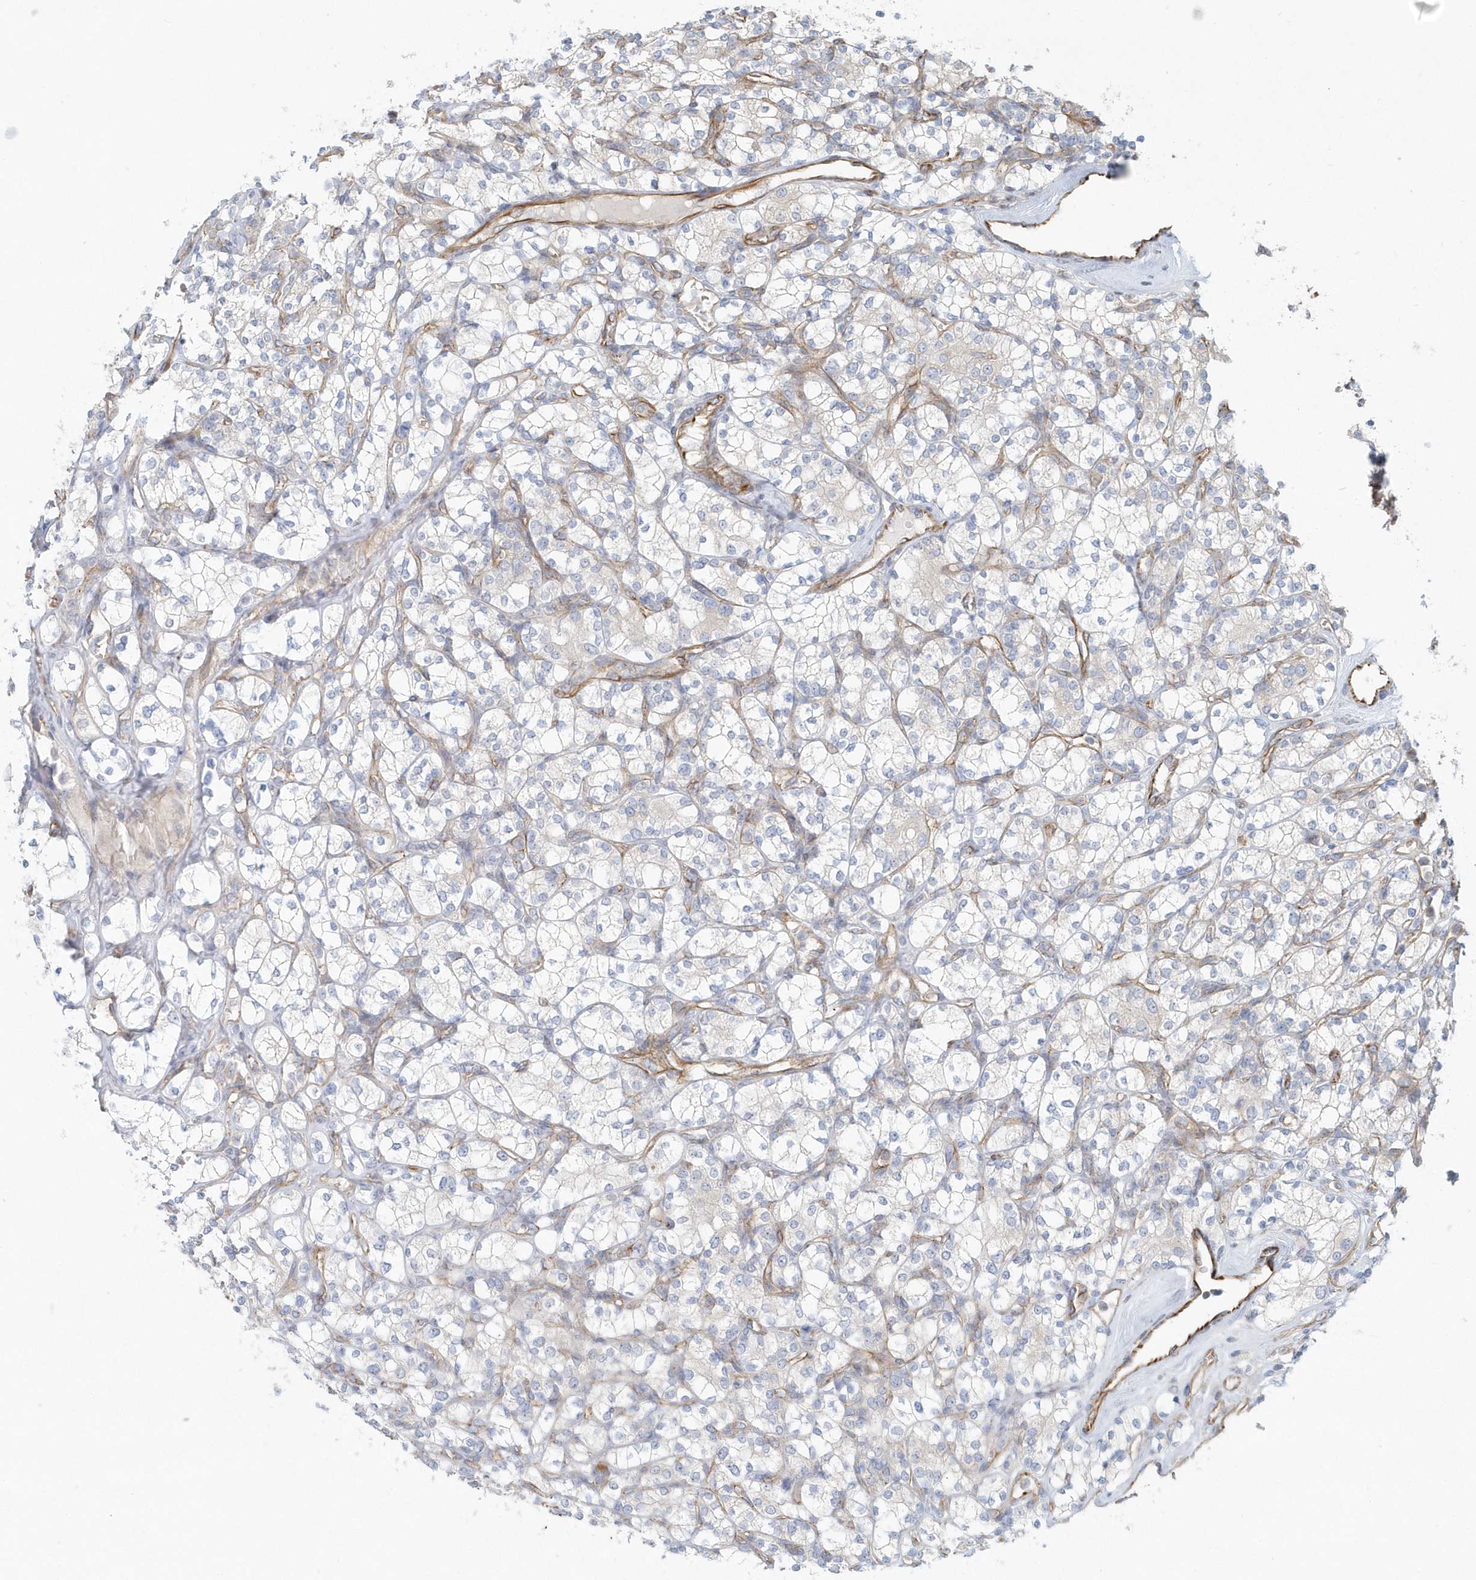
{"staining": {"intensity": "weak", "quantity": "<25%", "location": "cytoplasmic/membranous"}, "tissue": "renal cancer", "cell_type": "Tumor cells", "image_type": "cancer", "snomed": [{"axis": "morphology", "description": "Adenocarcinoma, NOS"}, {"axis": "topography", "description": "Kidney"}], "caption": "Tumor cells are negative for protein expression in human adenocarcinoma (renal). The staining is performed using DAB (3,3'-diaminobenzidine) brown chromogen with nuclei counter-stained in using hematoxylin.", "gene": "GPR152", "patient": {"sex": "male", "age": 77}}